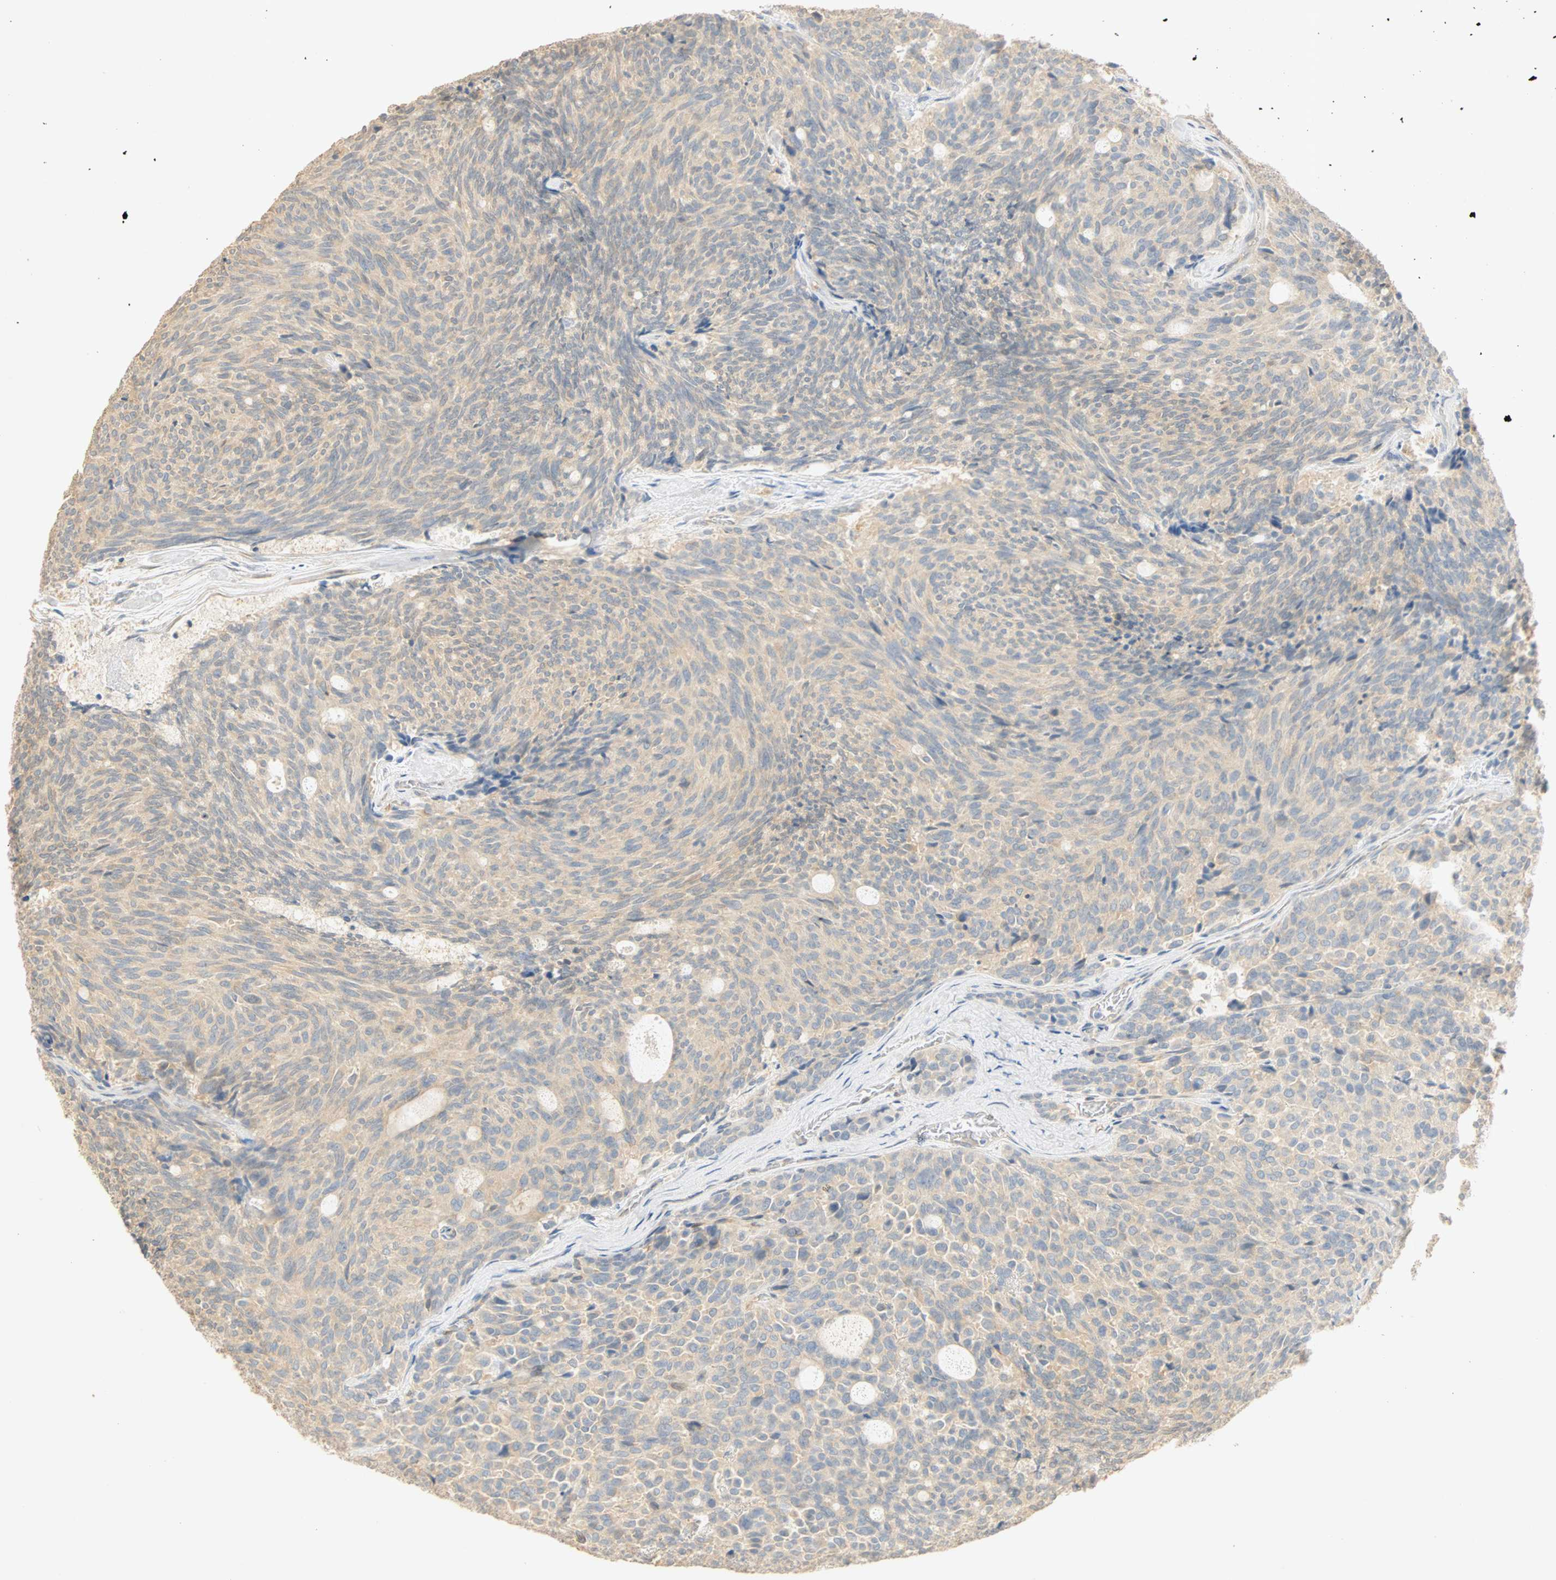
{"staining": {"intensity": "weak", "quantity": ">75%", "location": "cytoplasmic/membranous"}, "tissue": "carcinoid", "cell_type": "Tumor cells", "image_type": "cancer", "snomed": [{"axis": "morphology", "description": "Carcinoid, malignant, NOS"}, {"axis": "topography", "description": "Pancreas"}], "caption": "Malignant carcinoid tissue displays weak cytoplasmic/membranous staining in approximately >75% of tumor cells", "gene": "SELENBP1", "patient": {"sex": "female", "age": 54}}